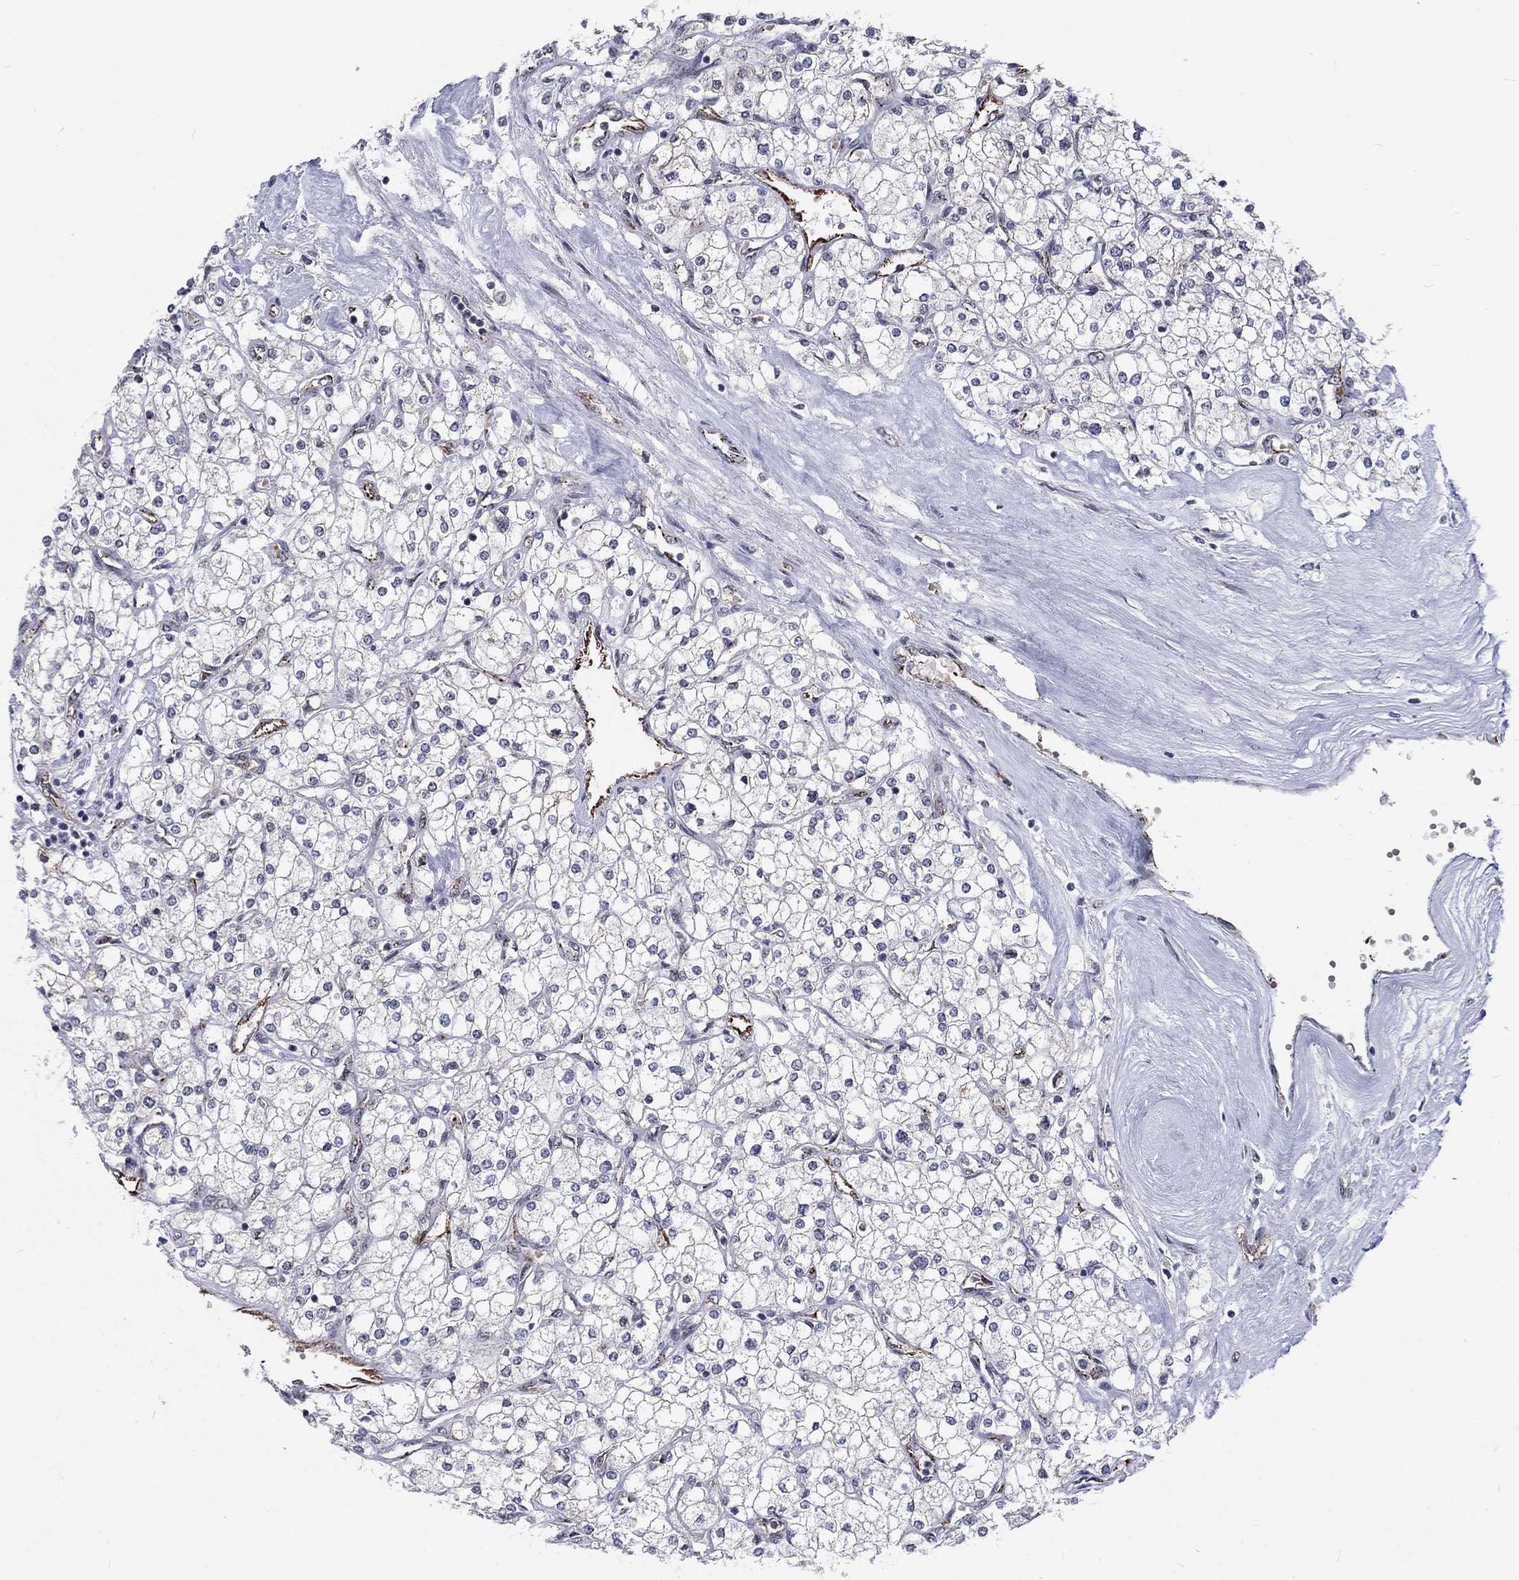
{"staining": {"intensity": "negative", "quantity": "none", "location": "none"}, "tissue": "renal cancer", "cell_type": "Tumor cells", "image_type": "cancer", "snomed": [{"axis": "morphology", "description": "Adenocarcinoma, NOS"}, {"axis": "topography", "description": "Kidney"}], "caption": "Protein analysis of renal cancer (adenocarcinoma) exhibits no significant staining in tumor cells.", "gene": "ZBED1", "patient": {"sex": "male", "age": 80}}